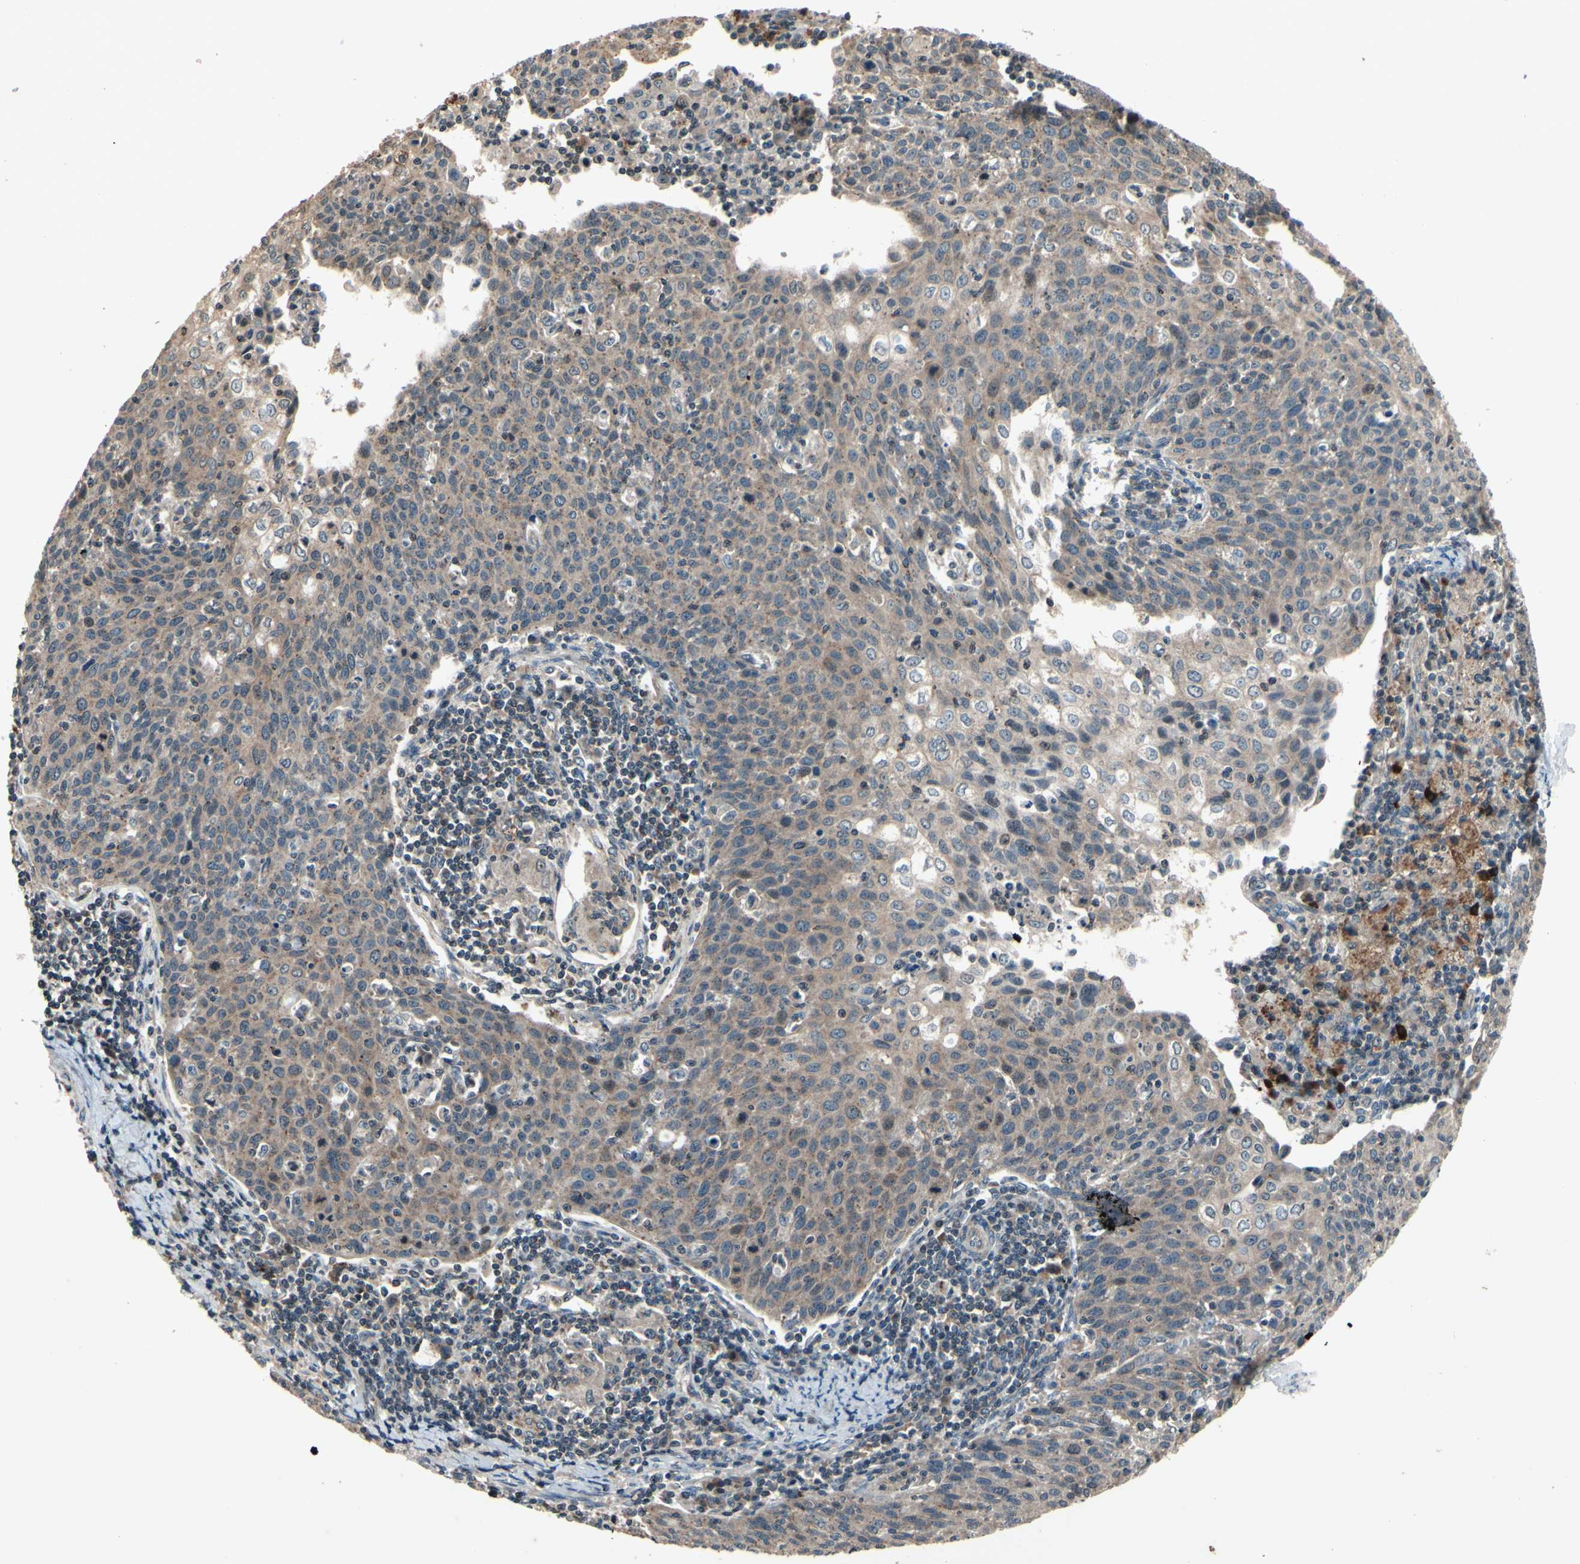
{"staining": {"intensity": "weak", "quantity": ">75%", "location": "cytoplasmic/membranous"}, "tissue": "cervical cancer", "cell_type": "Tumor cells", "image_type": "cancer", "snomed": [{"axis": "morphology", "description": "Squamous cell carcinoma, NOS"}, {"axis": "topography", "description": "Cervix"}], "caption": "There is low levels of weak cytoplasmic/membranous positivity in tumor cells of squamous cell carcinoma (cervical), as demonstrated by immunohistochemical staining (brown color).", "gene": "MBTPS2", "patient": {"sex": "female", "age": 38}}